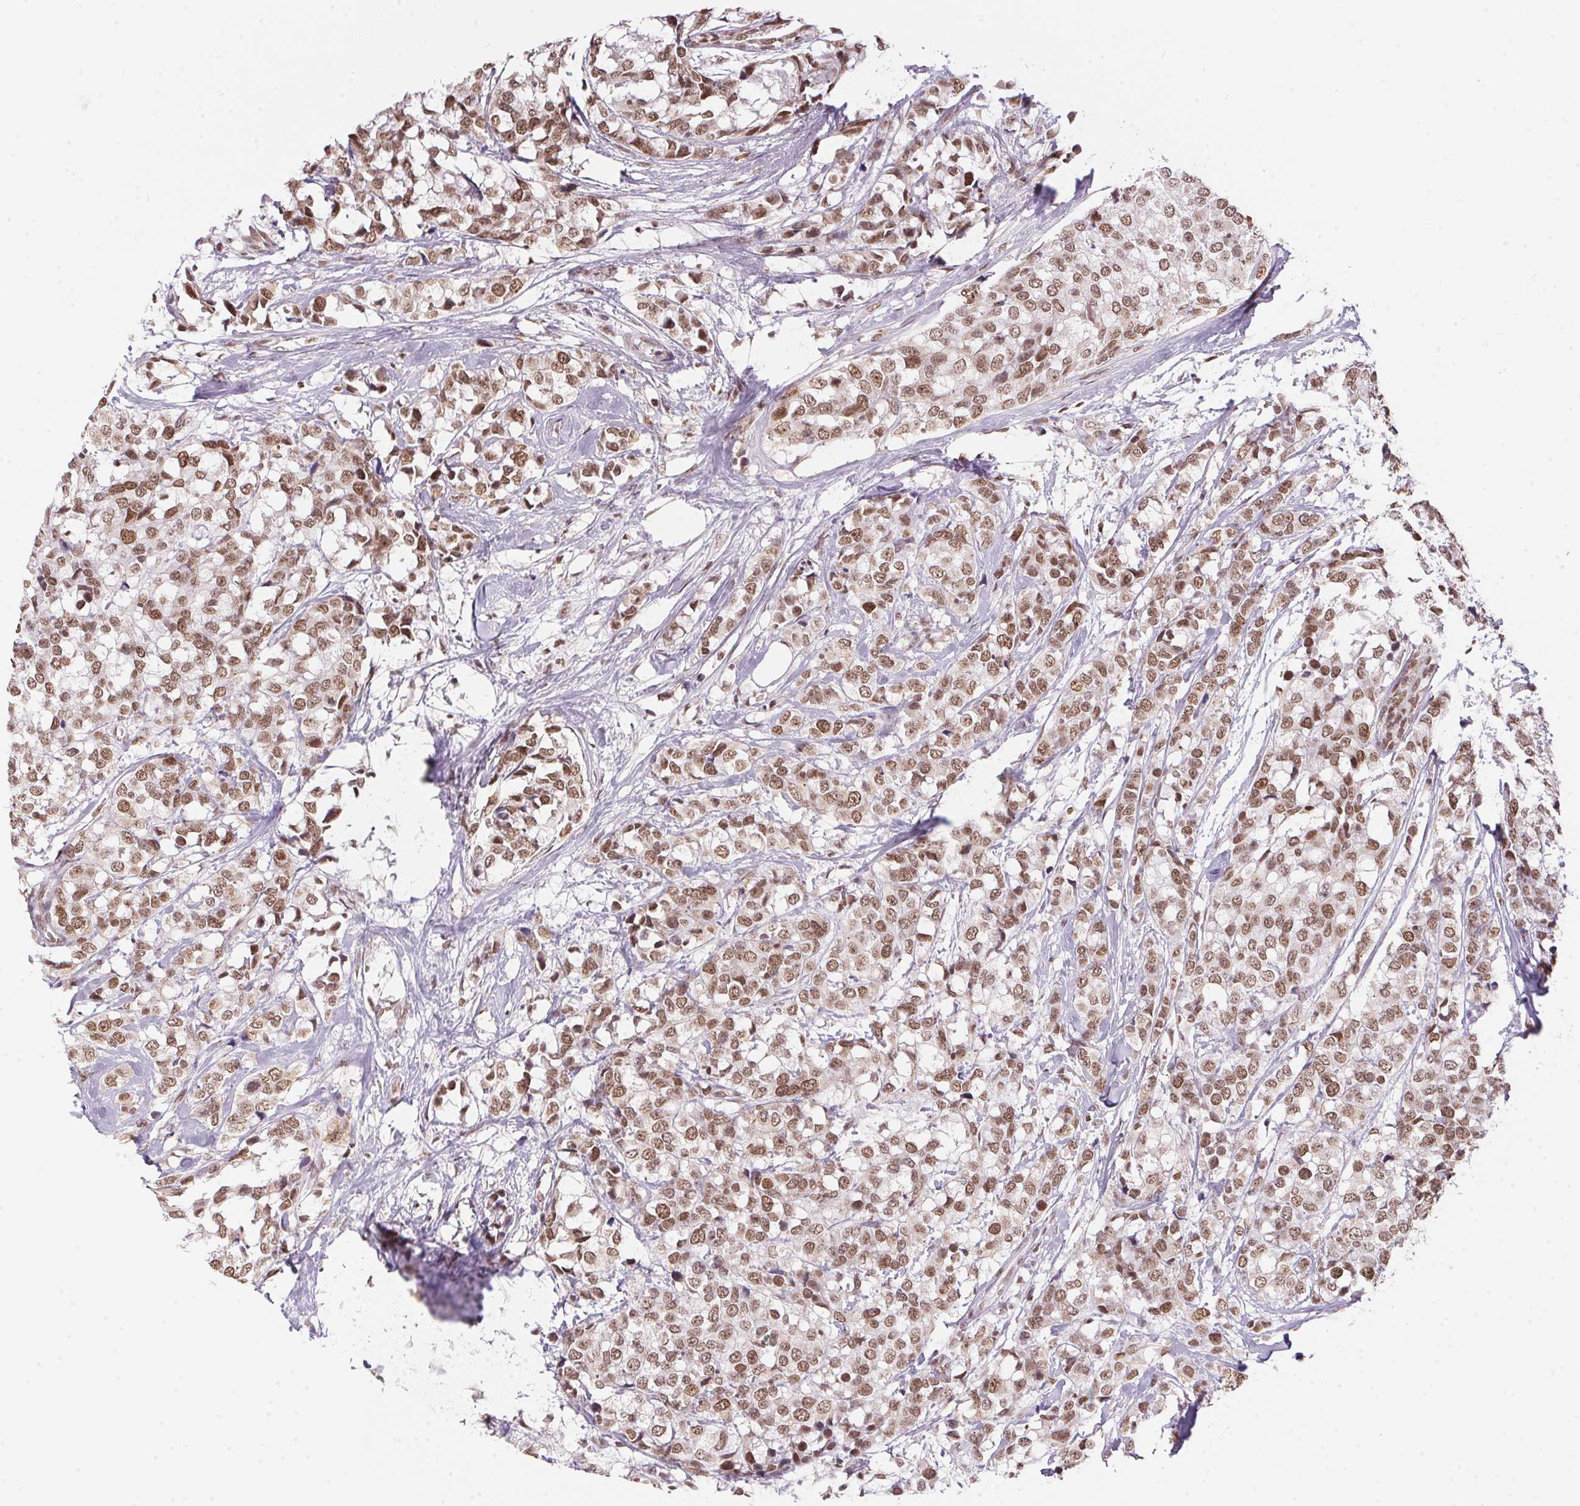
{"staining": {"intensity": "moderate", "quantity": ">75%", "location": "nuclear"}, "tissue": "breast cancer", "cell_type": "Tumor cells", "image_type": "cancer", "snomed": [{"axis": "morphology", "description": "Lobular carcinoma"}, {"axis": "topography", "description": "Breast"}], "caption": "Brown immunohistochemical staining in human breast cancer (lobular carcinoma) demonstrates moderate nuclear staining in about >75% of tumor cells.", "gene": "NFE2L1", "patient": {"sex": "female", "age": 59}}